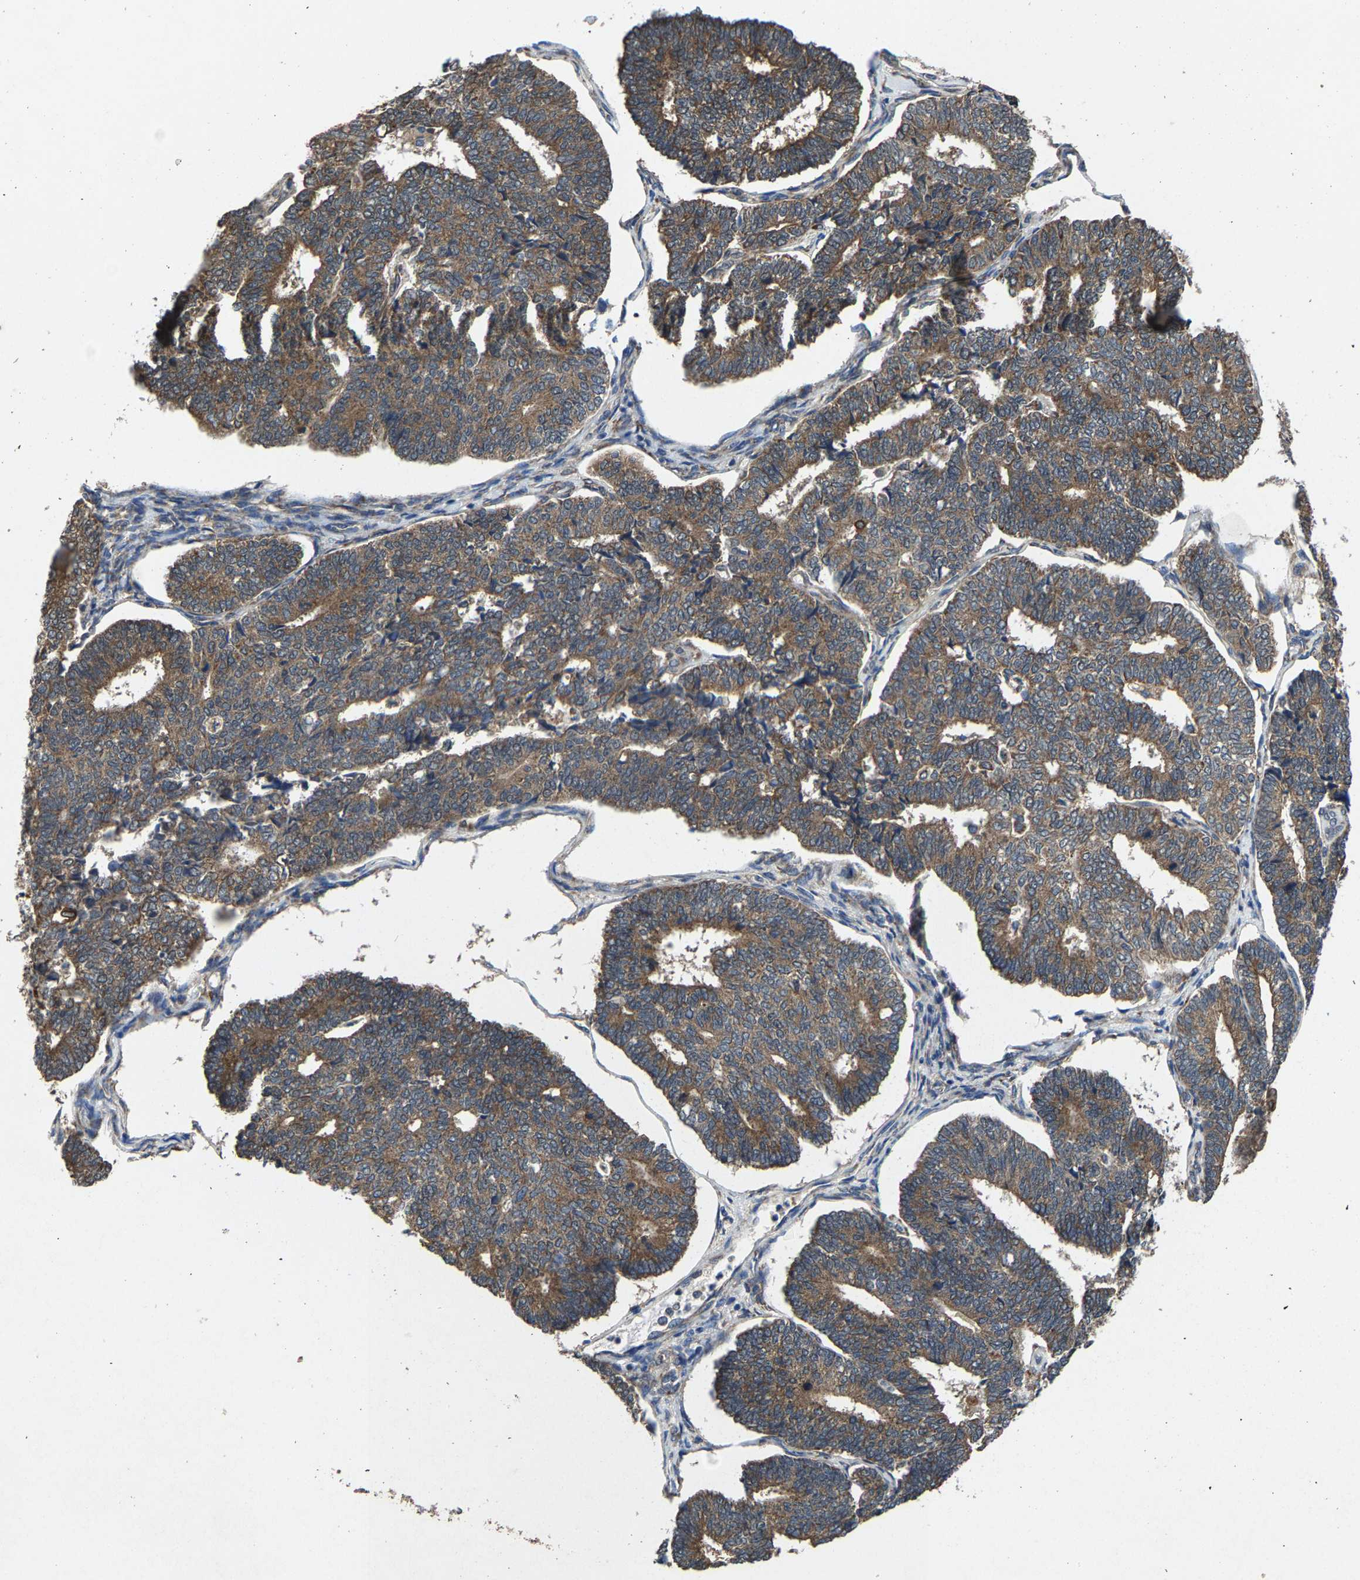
{"staining": {"intensity": "moderate", "quantity": ">75%", "location": "cytoplasmic/membranous"}, "tissue": "endometrial cancer", "cell_type": "Tumor cells", "image_type": "cancer", "snomed": [{"axis": "morphology", "description": "Adenocarcinoma, NOS"}, {"axis": "topography", "description": "Endometrium"}], "caption": "A medium amount of moderate cytoplasmic/membranous staining is present in about >75% of tumor cells in adenocarcinoma (endometrial) tissue.", "gene": "PDP1", "patient": {"sex": "female", "age": 70}}